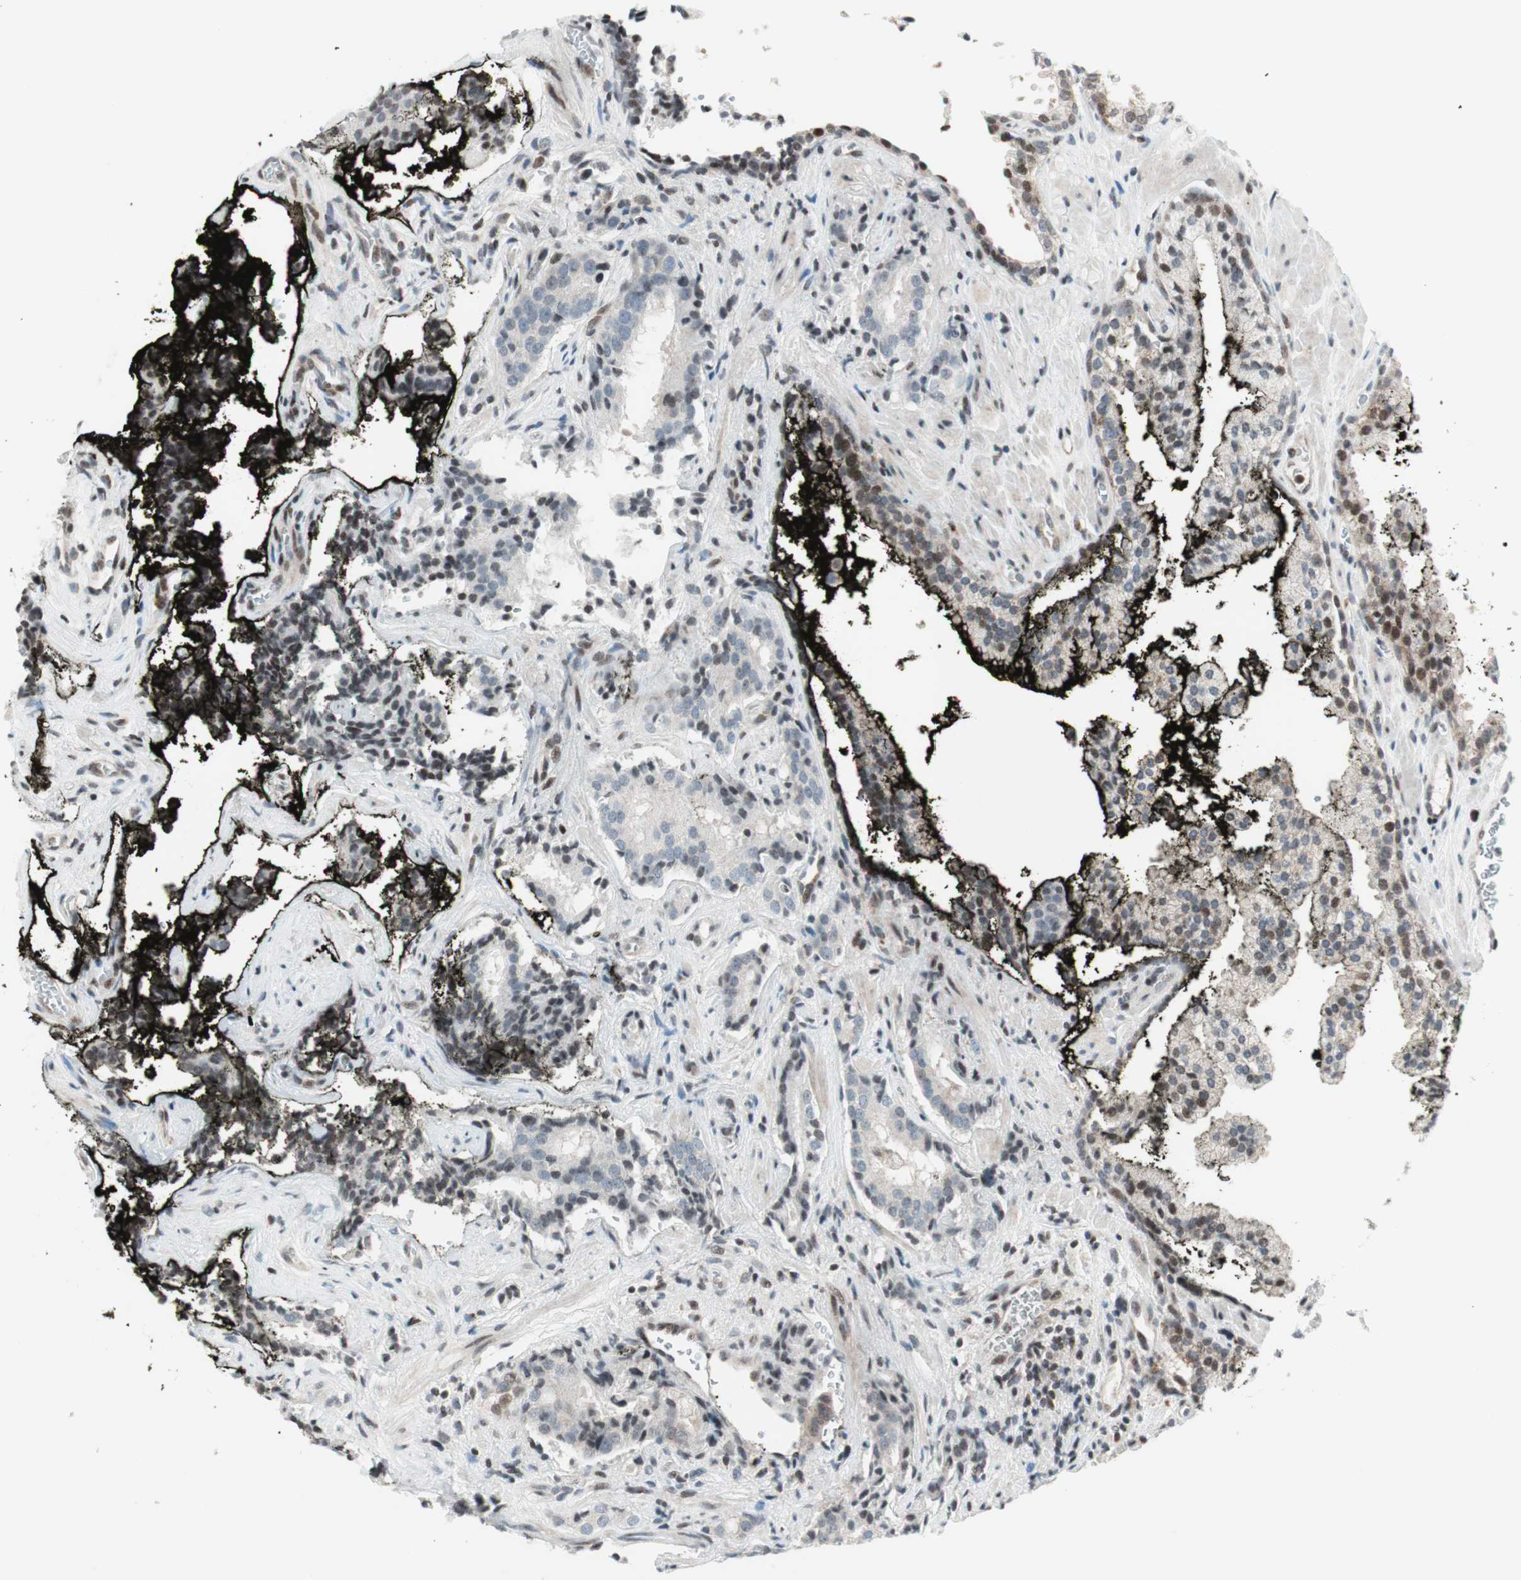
{"staining": {"intensity": "negative", "quantity": "none", "location": "none"}, "tissue": "prostate cancer", "cell_type": "Tumor cells", "image_type": "cancer", "snomed": [{"axis": "morphology", "description": "Adenocarcinoma, High grade"}, {"axis": "topography", "description": "Prostate"}], "caption": "Immunohistochemistry (IHC) image of neoplastic tissue: prostate cancer (adenocarcinoma (high-grade)) stained with DAB shows no significant protein expression in tumor cells.", "gene": "TPT1", "patient": {"sex": "male", "age": 58}}